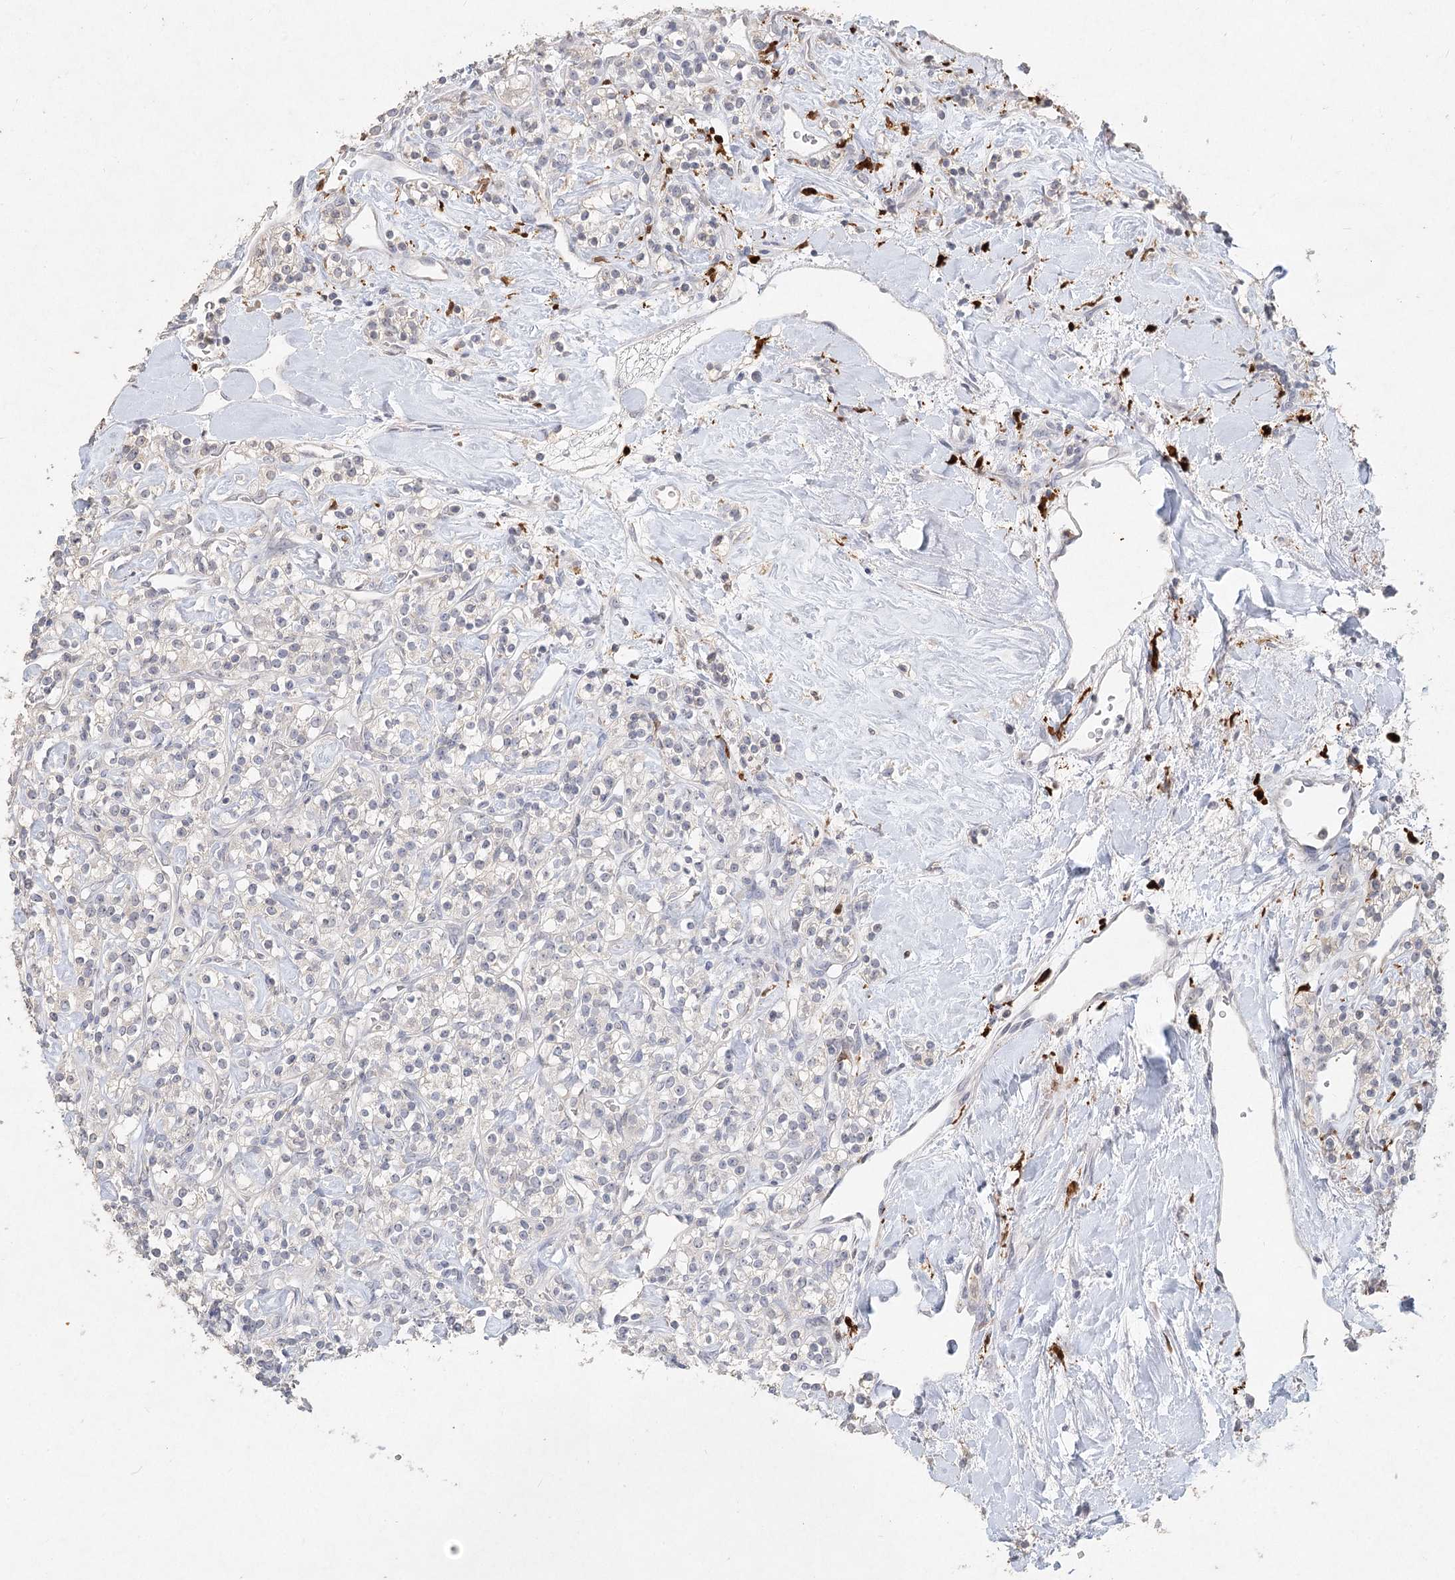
{"staining": {"intensity": "negative", "quantity": "none", "location": "none"}, "tissue": "renal cancer", "cell_type": "Tumor cells", "image_type": "cancer", "snomed": [{"axis": "morphology", "description": "Adenocarcinoma, NOS"}, {"axis": "topography", "description": "Kidney"}], "caption": "A photomicrograph of adenocarcinoma (renal) stained for a protein shows no brown staining in tumor cells.", "gene": "ARSI", "patient": {"sex": "male", "age": 77}}